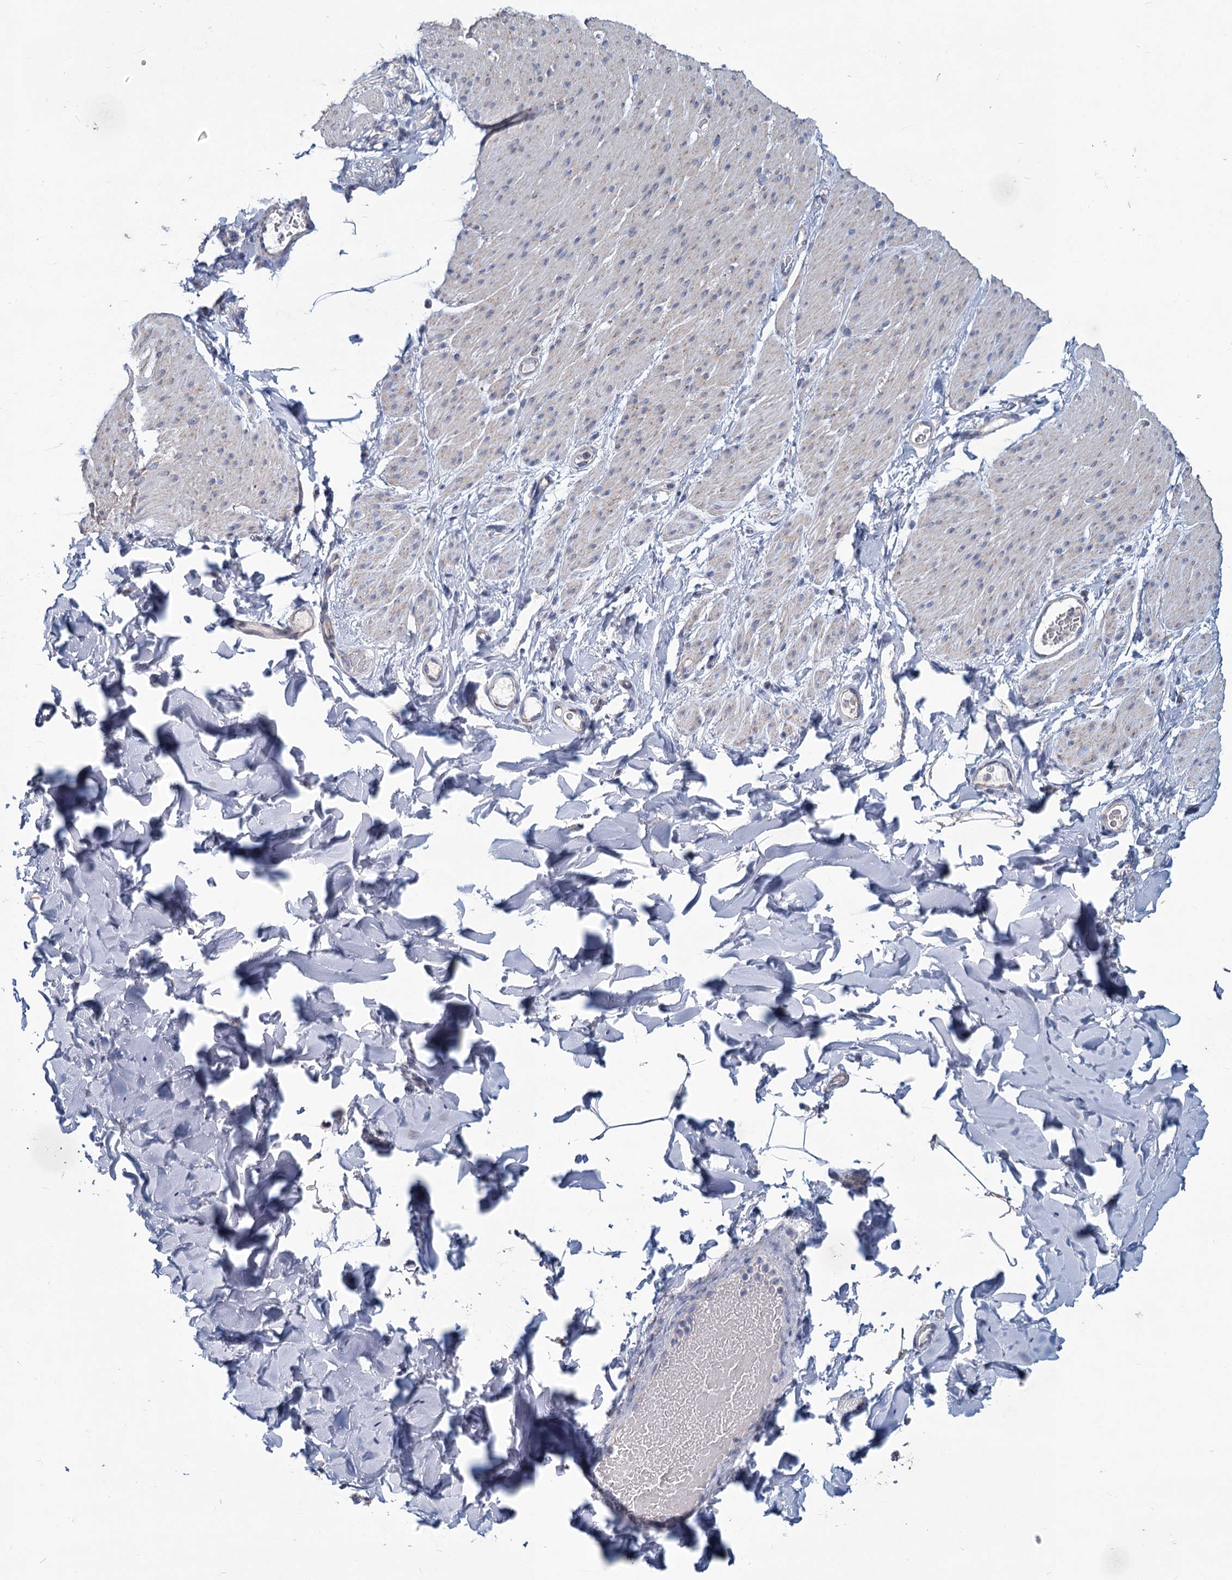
{"staining": {"intensity": "negative", "quantity": "none", "location": "none"}, "tissue": "adipose tissue", "cell_type": "Adipocytes", "image_type": "normal", "snomed": [{"axis": "morphology", "description": "Normal tissue, NOS"}, {"axis": "topography", "description": "Colon"}, {"axis": "topography", "description": "Peripheral nerve tissue"}], "caption": "The micrograph exhibits no significant positivity in adipocytes of adipose tissue.", "gene": "NDUFC2", "patient": {"sex": "female", "age": 61}}